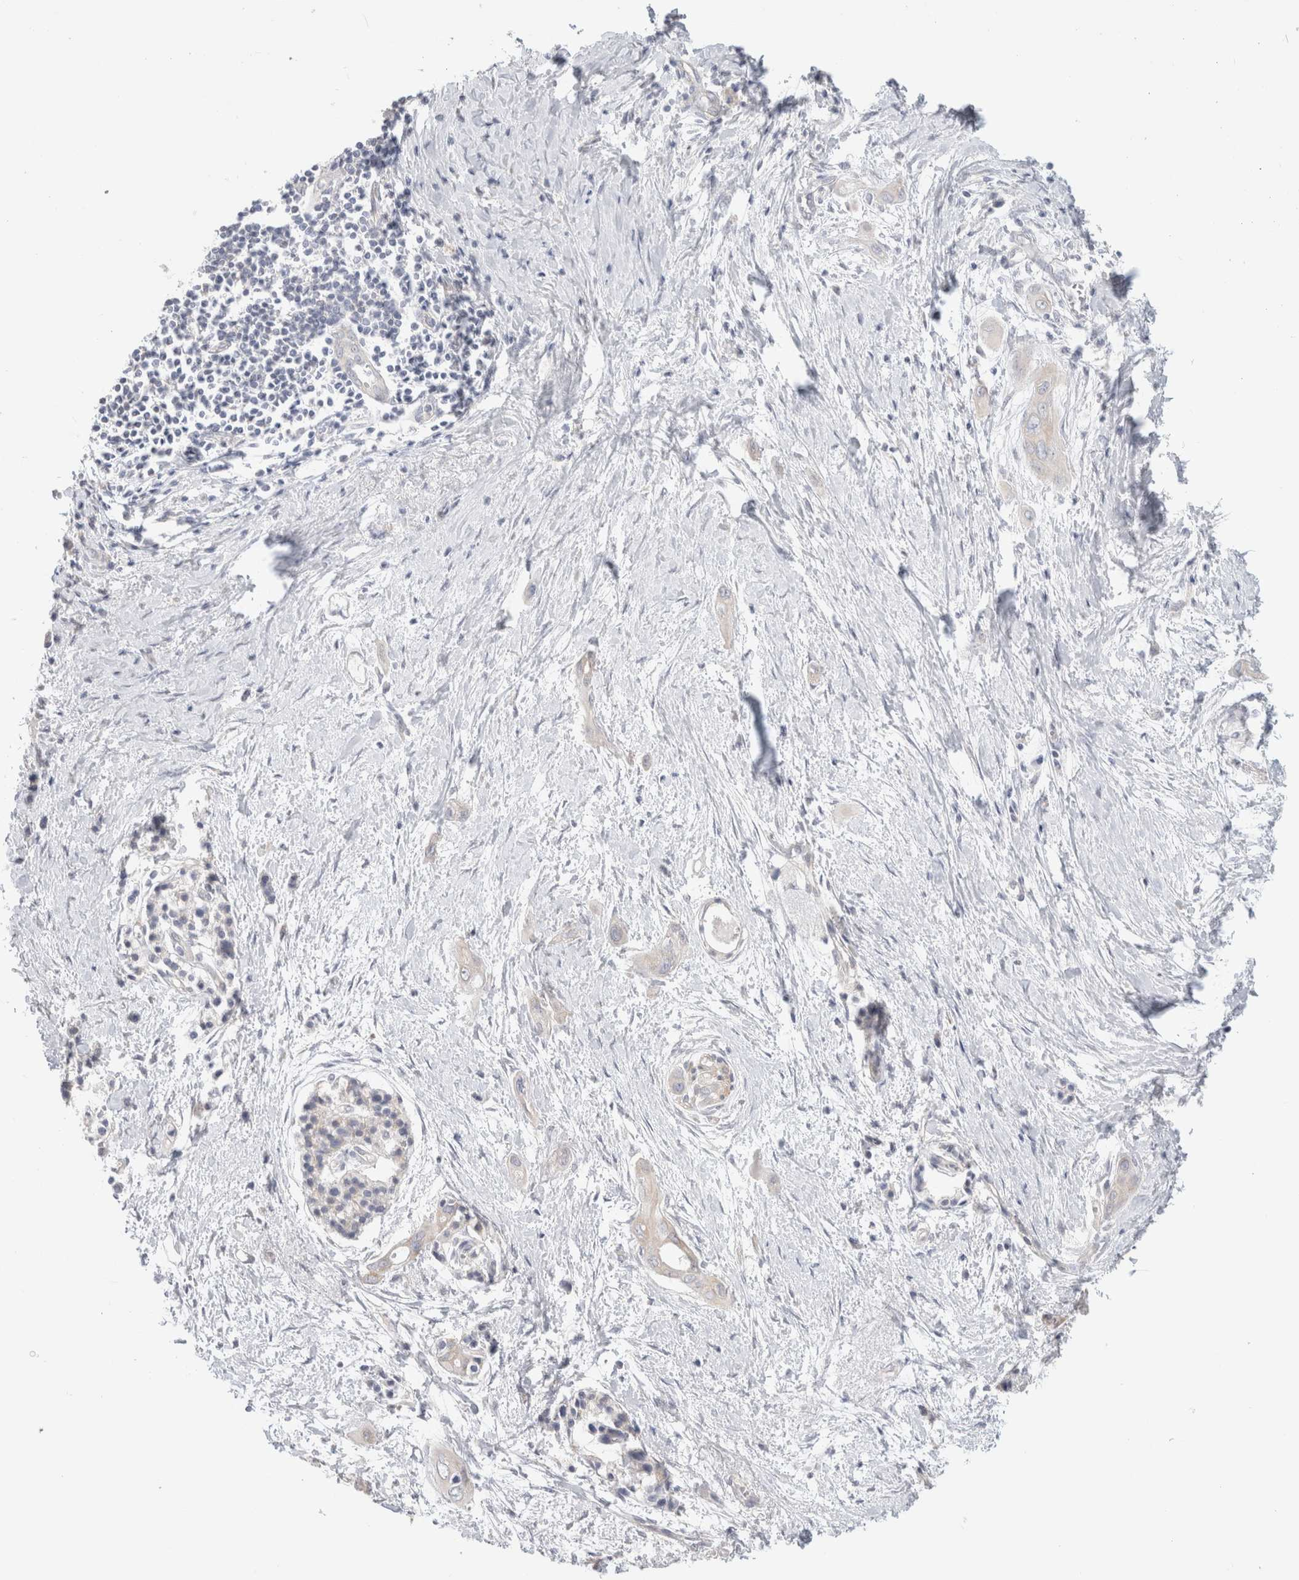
{"staining": {"intensity": "negative", "quantity": "none", "location": "none"}, "tissue": "pancreatic cancer", "cell_type": "Tumor cells", "image_type": "cancer", "snomed": [{"axis": "morphology", "description": "Adenocarcinoma, NOS"}, {"axis": "topography", "description": "Pancreas"}], "caption": "IHC histopathology image of neoplastic tissue: adenocarcinoma (pancreatic) stained with DAB (3,3'-diaminobenzidine) displays no significant protein positivity in tumor cells.", "gene": "DMD", "patient": {"sex": "male", "age": 59}}